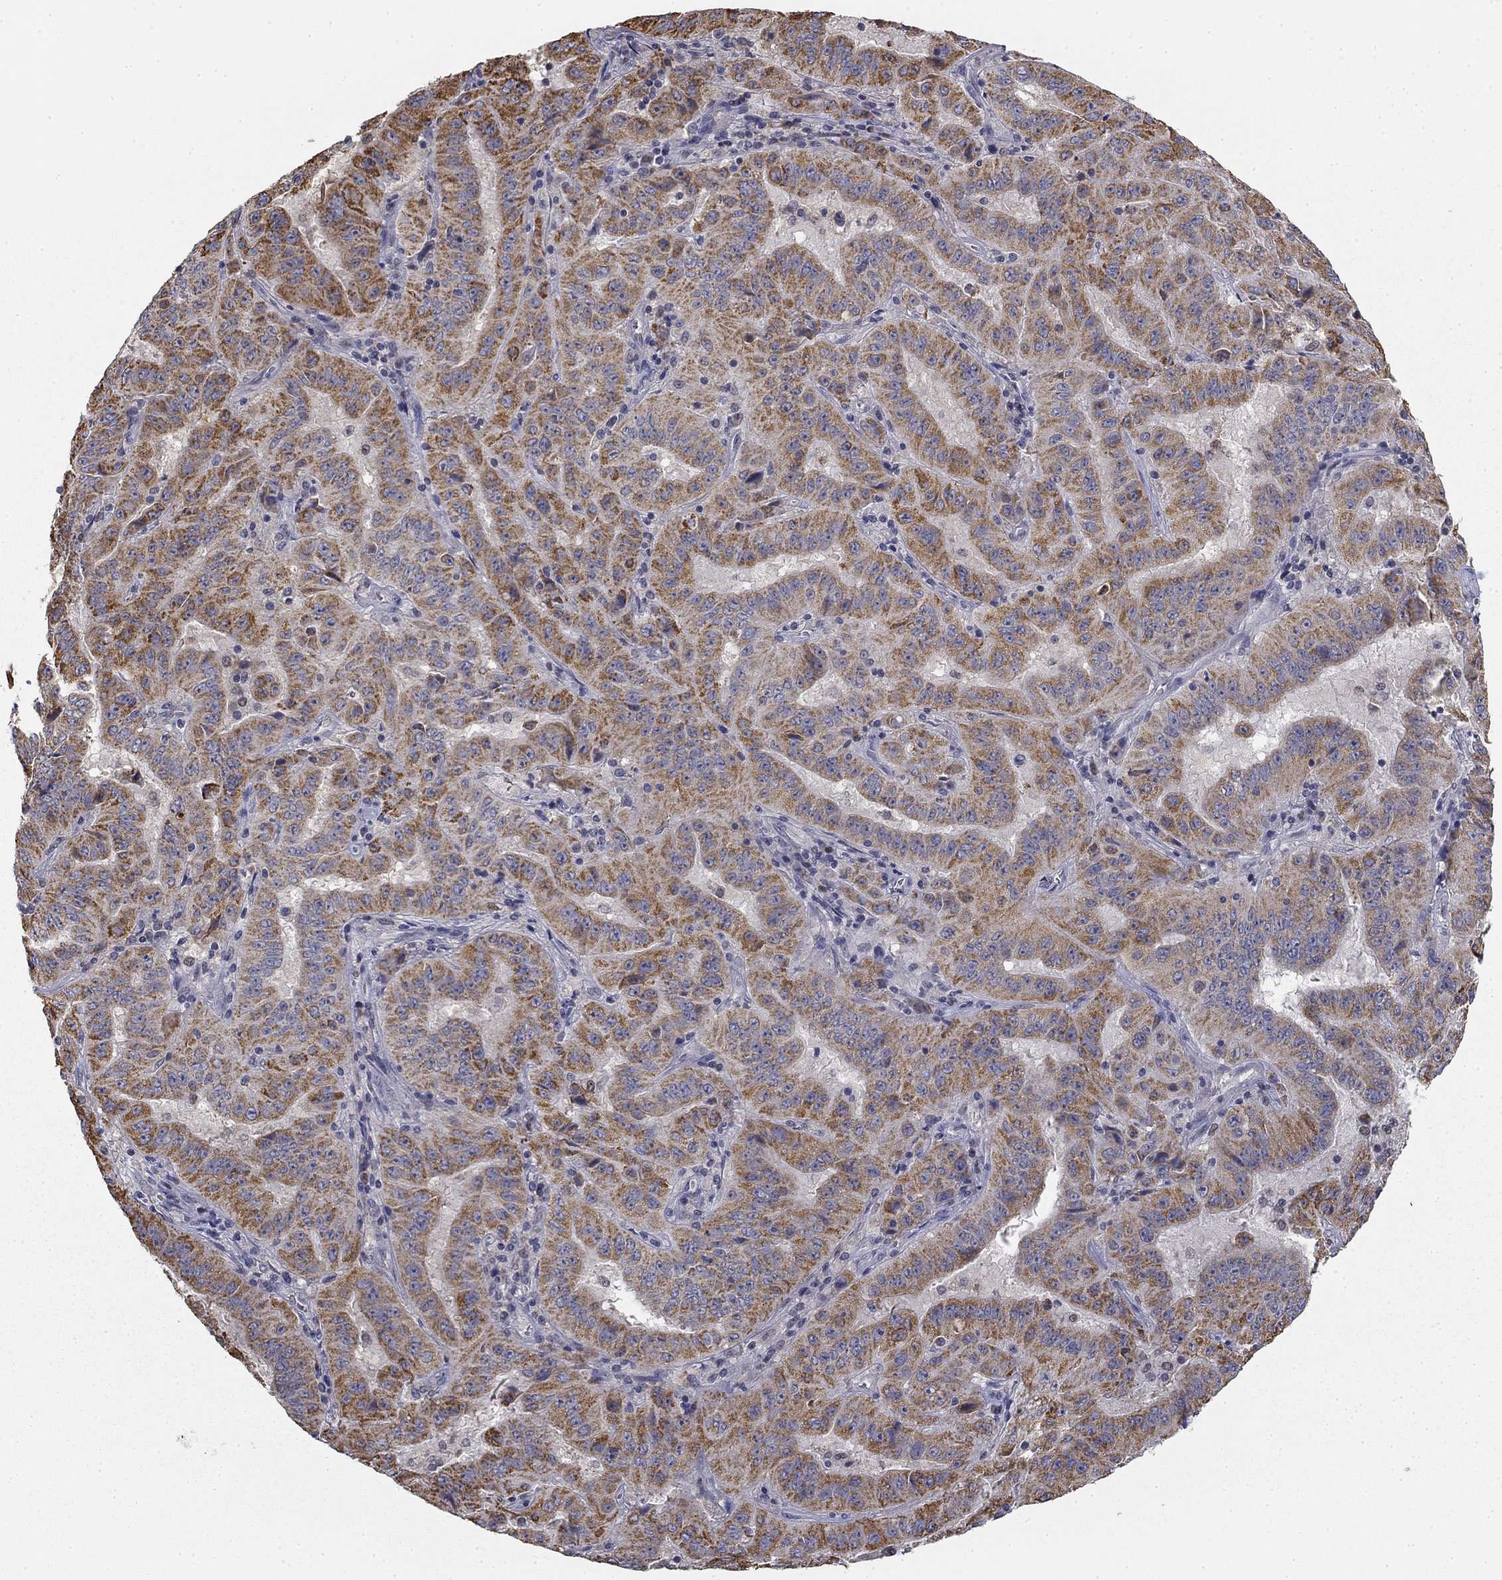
{"staining": {"intensity": "moderate", "quantity": "25%-75%", "location": "cytoplasmic/membranous"}, "tissue": "pancreatic cancer", "cell_type": "Tumor cells", "image_type": "cancer", "snomed": [{"axis": "morphology", "description": "Adenocarcinoma, NOS"}, {"axis": "topography", "description": "Pancreas"}], "caption": "IHC of pancreatic cancer displays medium levels of moderate cytoplasmic/membranous expression in about 25%-75% of tumor cells.", "gene": "SLC2A9", "patient": {"sex": "male", "age": 63}}